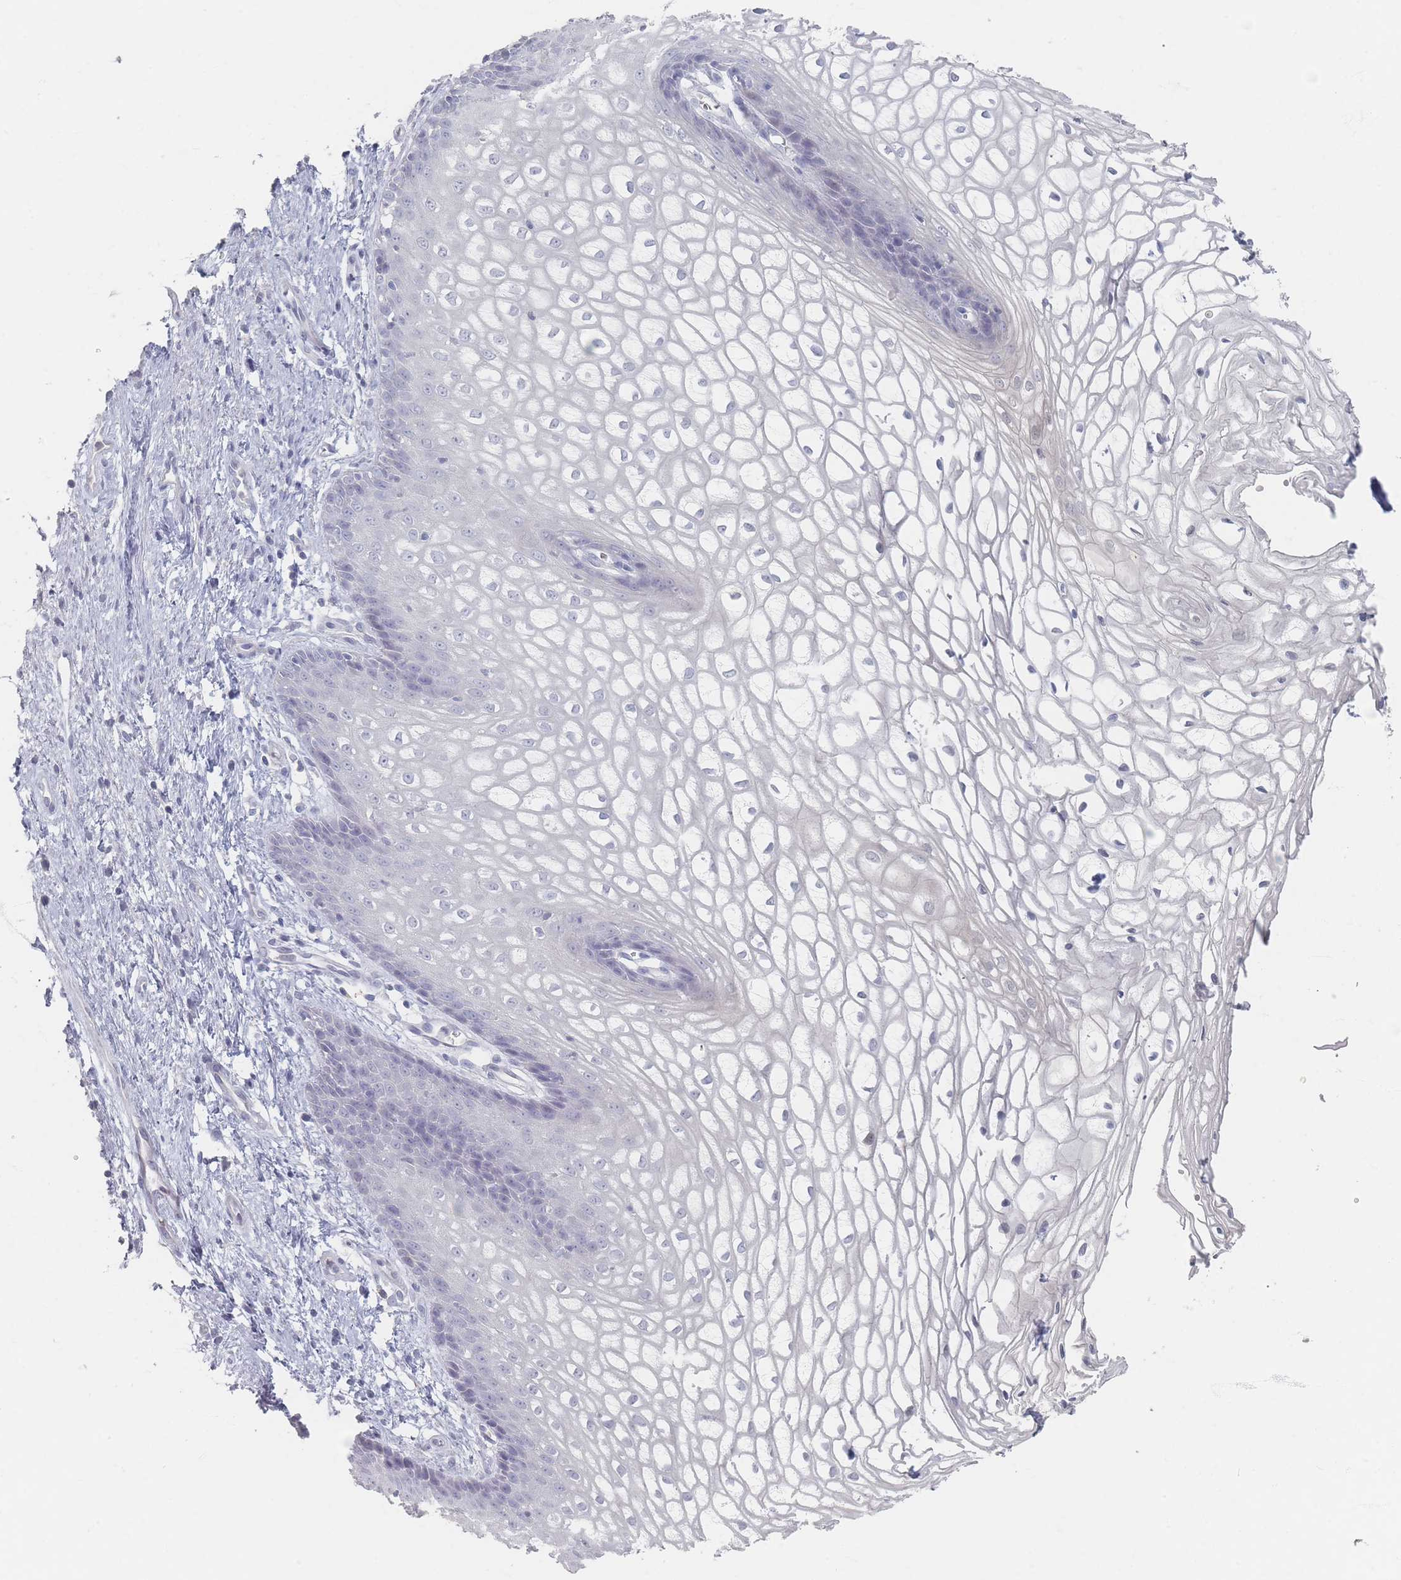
{"staining": {"intensity": "negative", "quantity": "none", "location": "none"}, "tissue": "vagina", "cell_type": "Squamous epithelial cells", "image_type": "normal", "snomed": [{"axis": "morphology", "description": "Normal tissue, NOS"}, {"axis": "topography", "description": "Vagina"}], "caption": "IHC of normal human vagina shows no staining in squamous epithelial cells.", "gene": "CD37", "patient": {"sex": "female", "age": 34}}